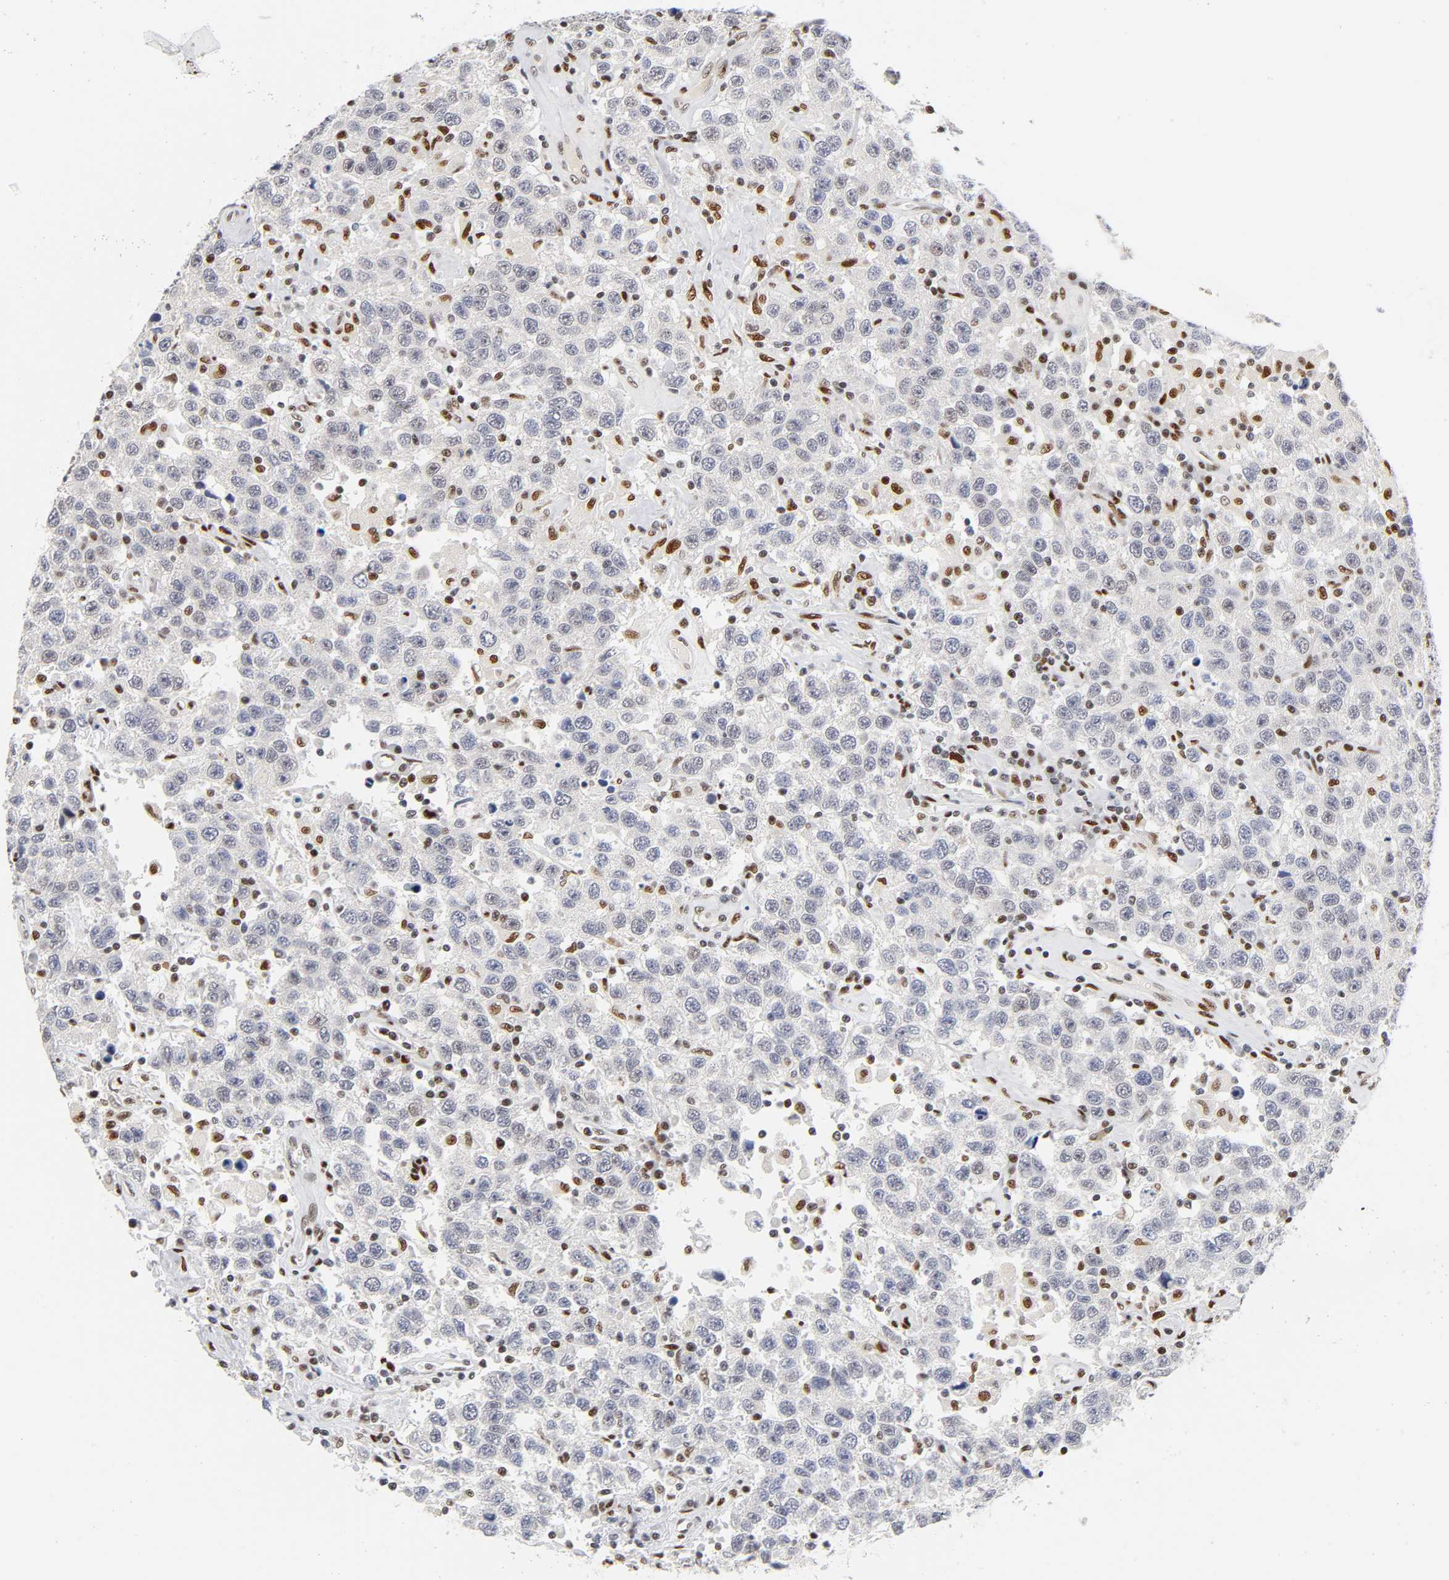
{"staining": {"intensity": "negative", "quantity": "none", "location": "none"}, "tissue": "testis cancer", "cell_type": "Tumor cells", "image_type": "cancer", "snomed": [{"axis": "morphology", "description": "Seminoma, NOS"}, {"axis": "topography", "description": "Testis"}], "caption": "Protein analysis of testis cancer (seminoma) exhibits no significant expression in tumor cells.", "gene": "NR3C1", "patient": {"sex": "male", "age": 41}}